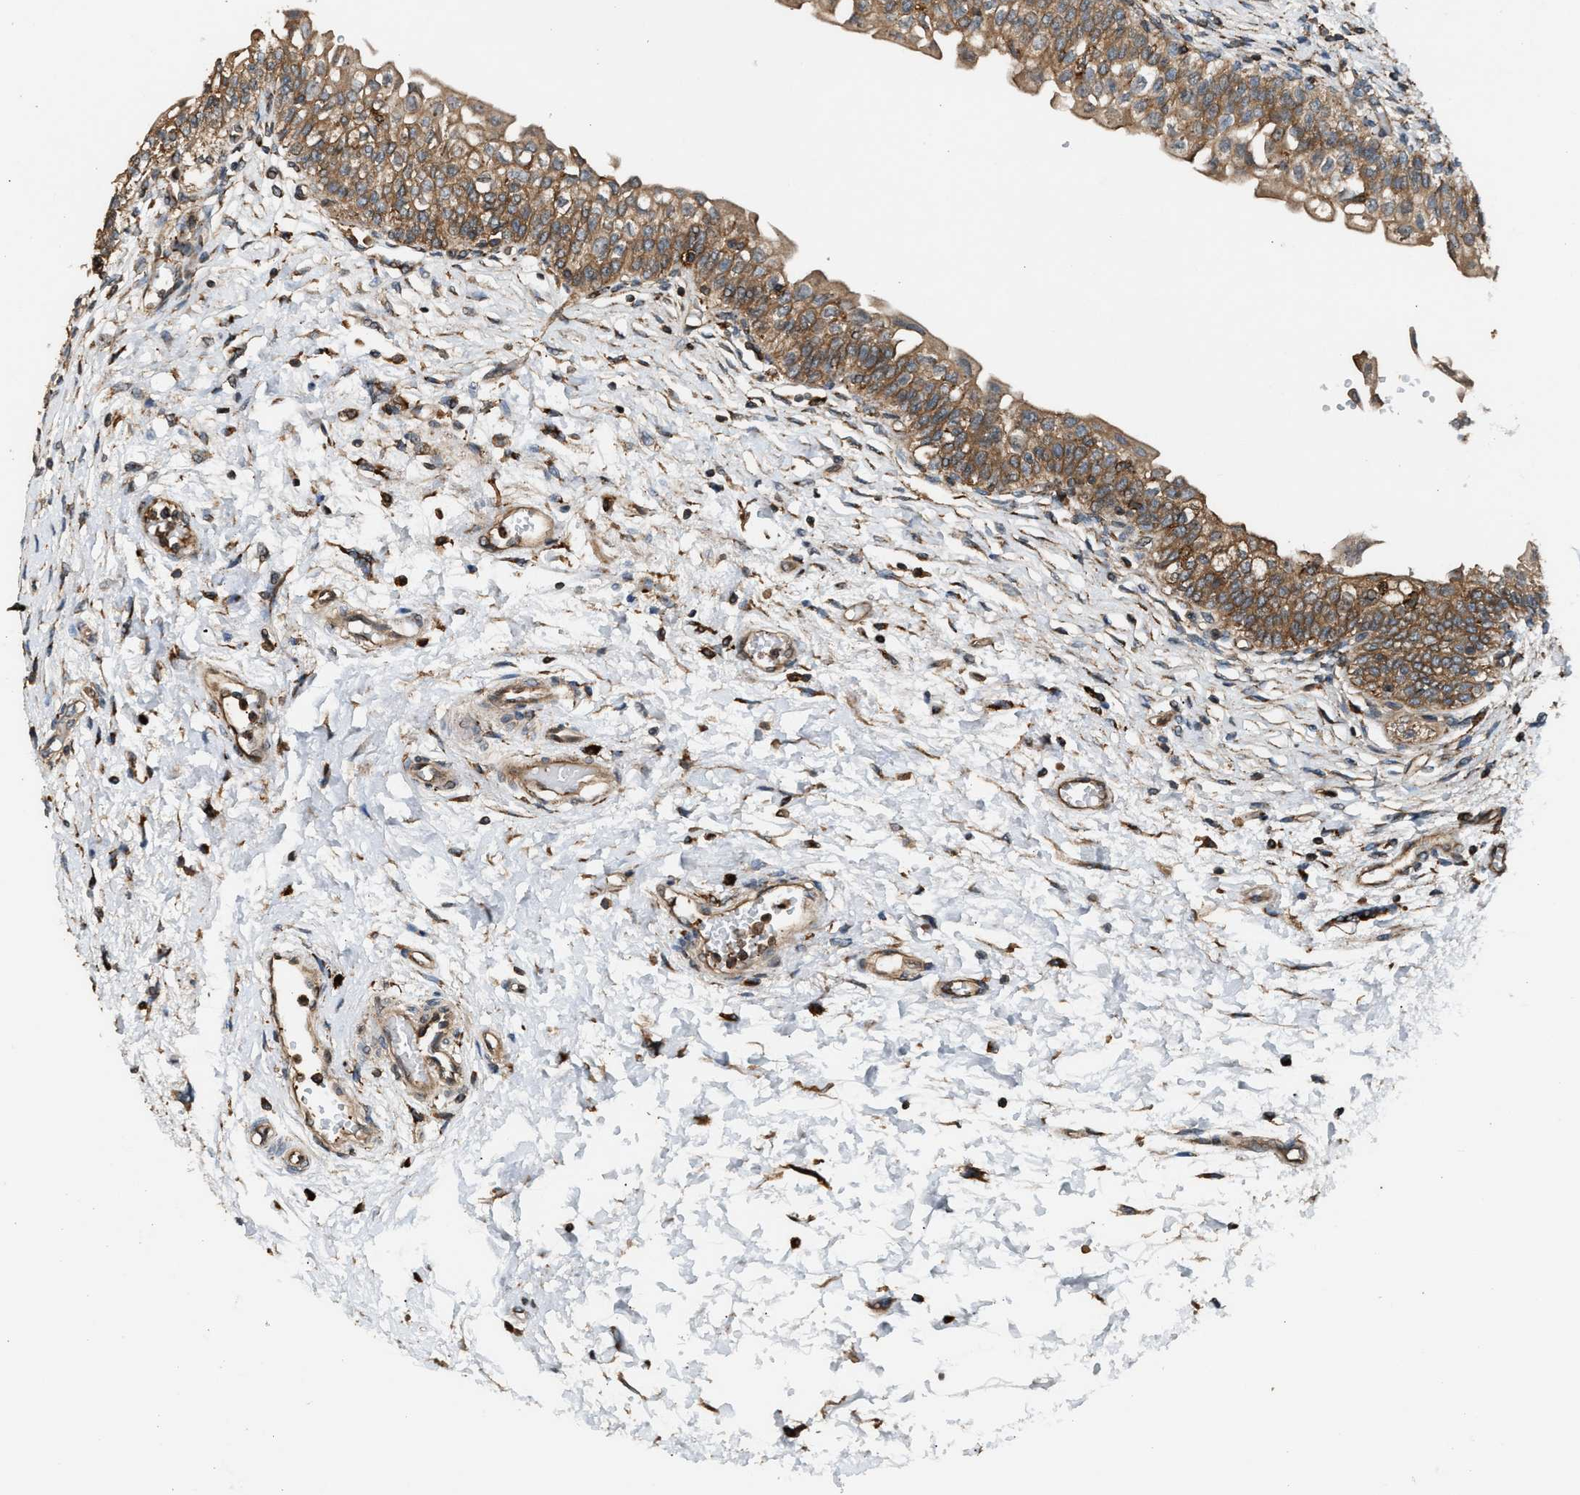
{"staining": {"intensity": "strong", "quantity": ">75%", "location": "cytoplasmic/membranous"}, "tissue": "urinary bladder", "cell_type": "Urothelial cells", "image_type": "normal", "snomed": [{"axis": "morphology", "description": "Normal tissue, NOS"}, {"axis": "topography", "description": "Urinary bladder"}], "caption": "Immunohistochemistry (IHC) (DAB) staining of benign urinary bladder reveals strong cytoplasmic/membranous protein positivity in approximately >75% of urothelial cells.", "gene": "BAIAP2L1", "patient": {"sex": "male", "age": 55}}